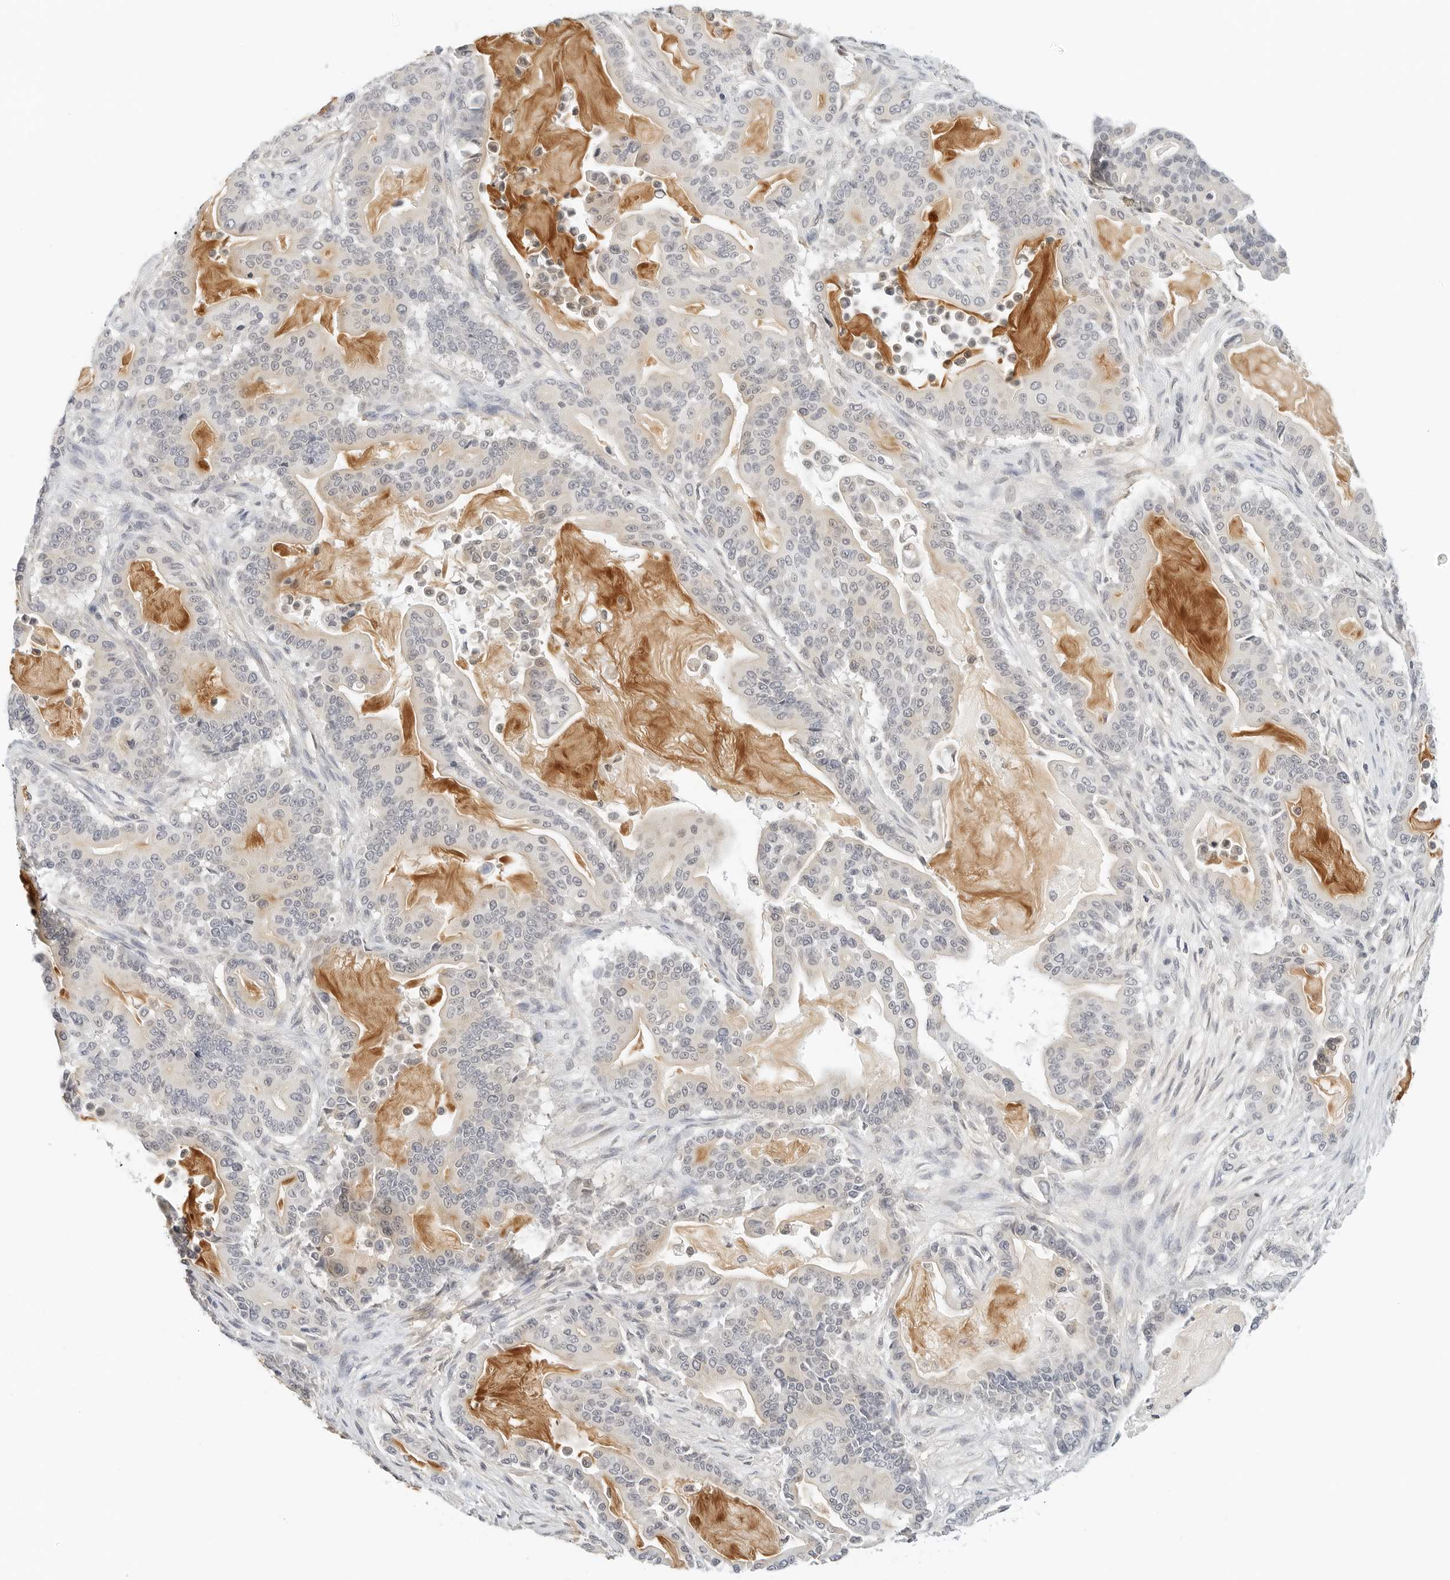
{"staining": {"intensity": "negative", "quantity": "none", "location": "none"}, "tissue": "pancreatic cancer", "cell_type": "Tumor cells", "image_type": "cancer", "snomed": [{"axis": "morphology", "description": "Adenocarcinoma, NOS"}, {"axis": "topography", "description": "Pancreas"}], "caption": "Tumor cells are negative for brown protein staining in adenocarcinoma (pancreatic).", "gene": "PKDCC", "patient": {"sex": "male", "age": 63}}